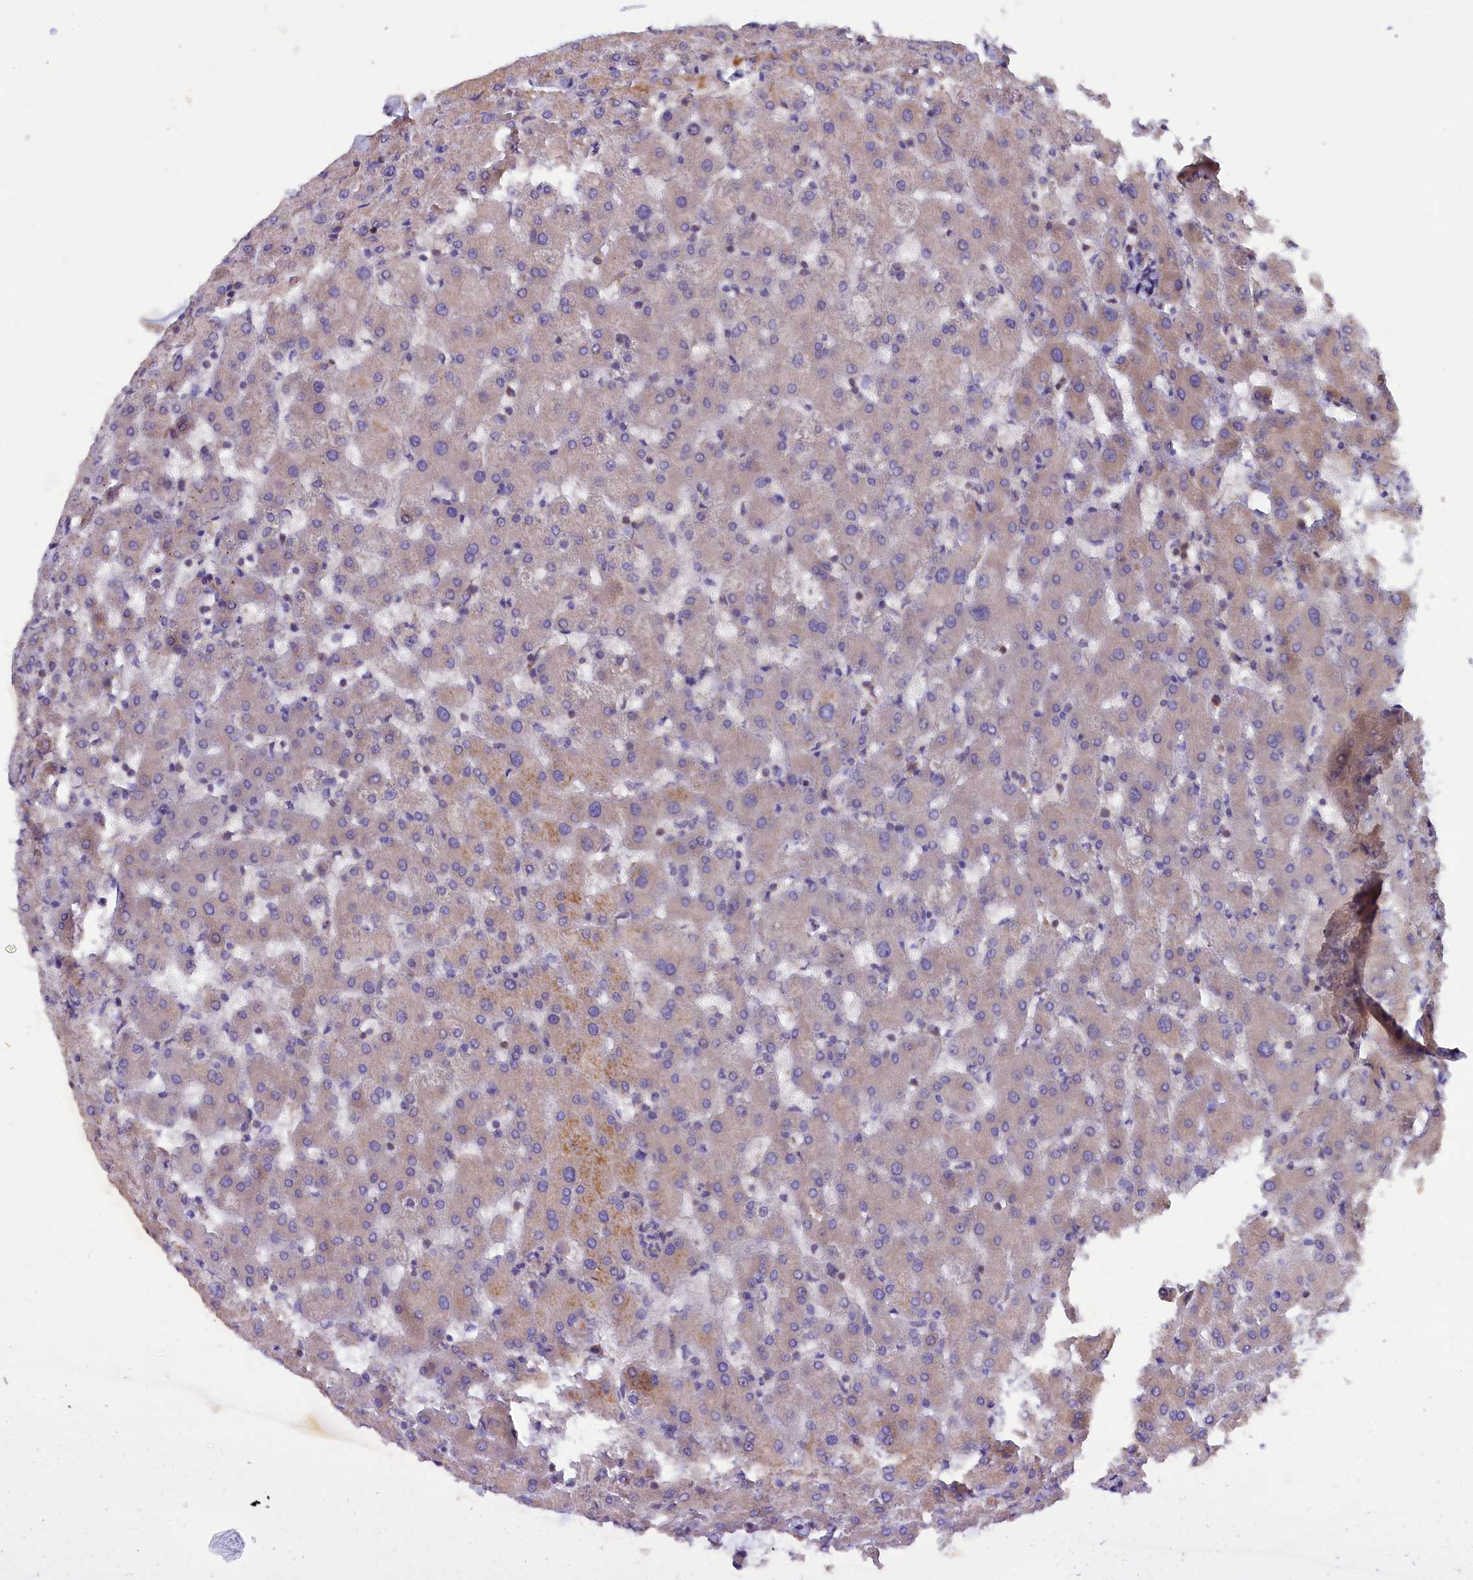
{"staining": {"intensity": "negative", "quantity": "none", "location": "none"}, "tissue": "liver", "cell_type": "Cholangiocytes", "image_type": "normal", "snomed": [{"axis": "morphology", "description": "Normal tissue, NOS"}, {"axis": "topography", "description": "Liver"}], "caption": "Micrograph shows no significant protein positivity in cholangiocytes of normal liver. (Immunohistochemistry (ihc), brightfield microscopy, high magnification).", "gene": "JPT2", "patient": {"sex": "female", "age": 63}}